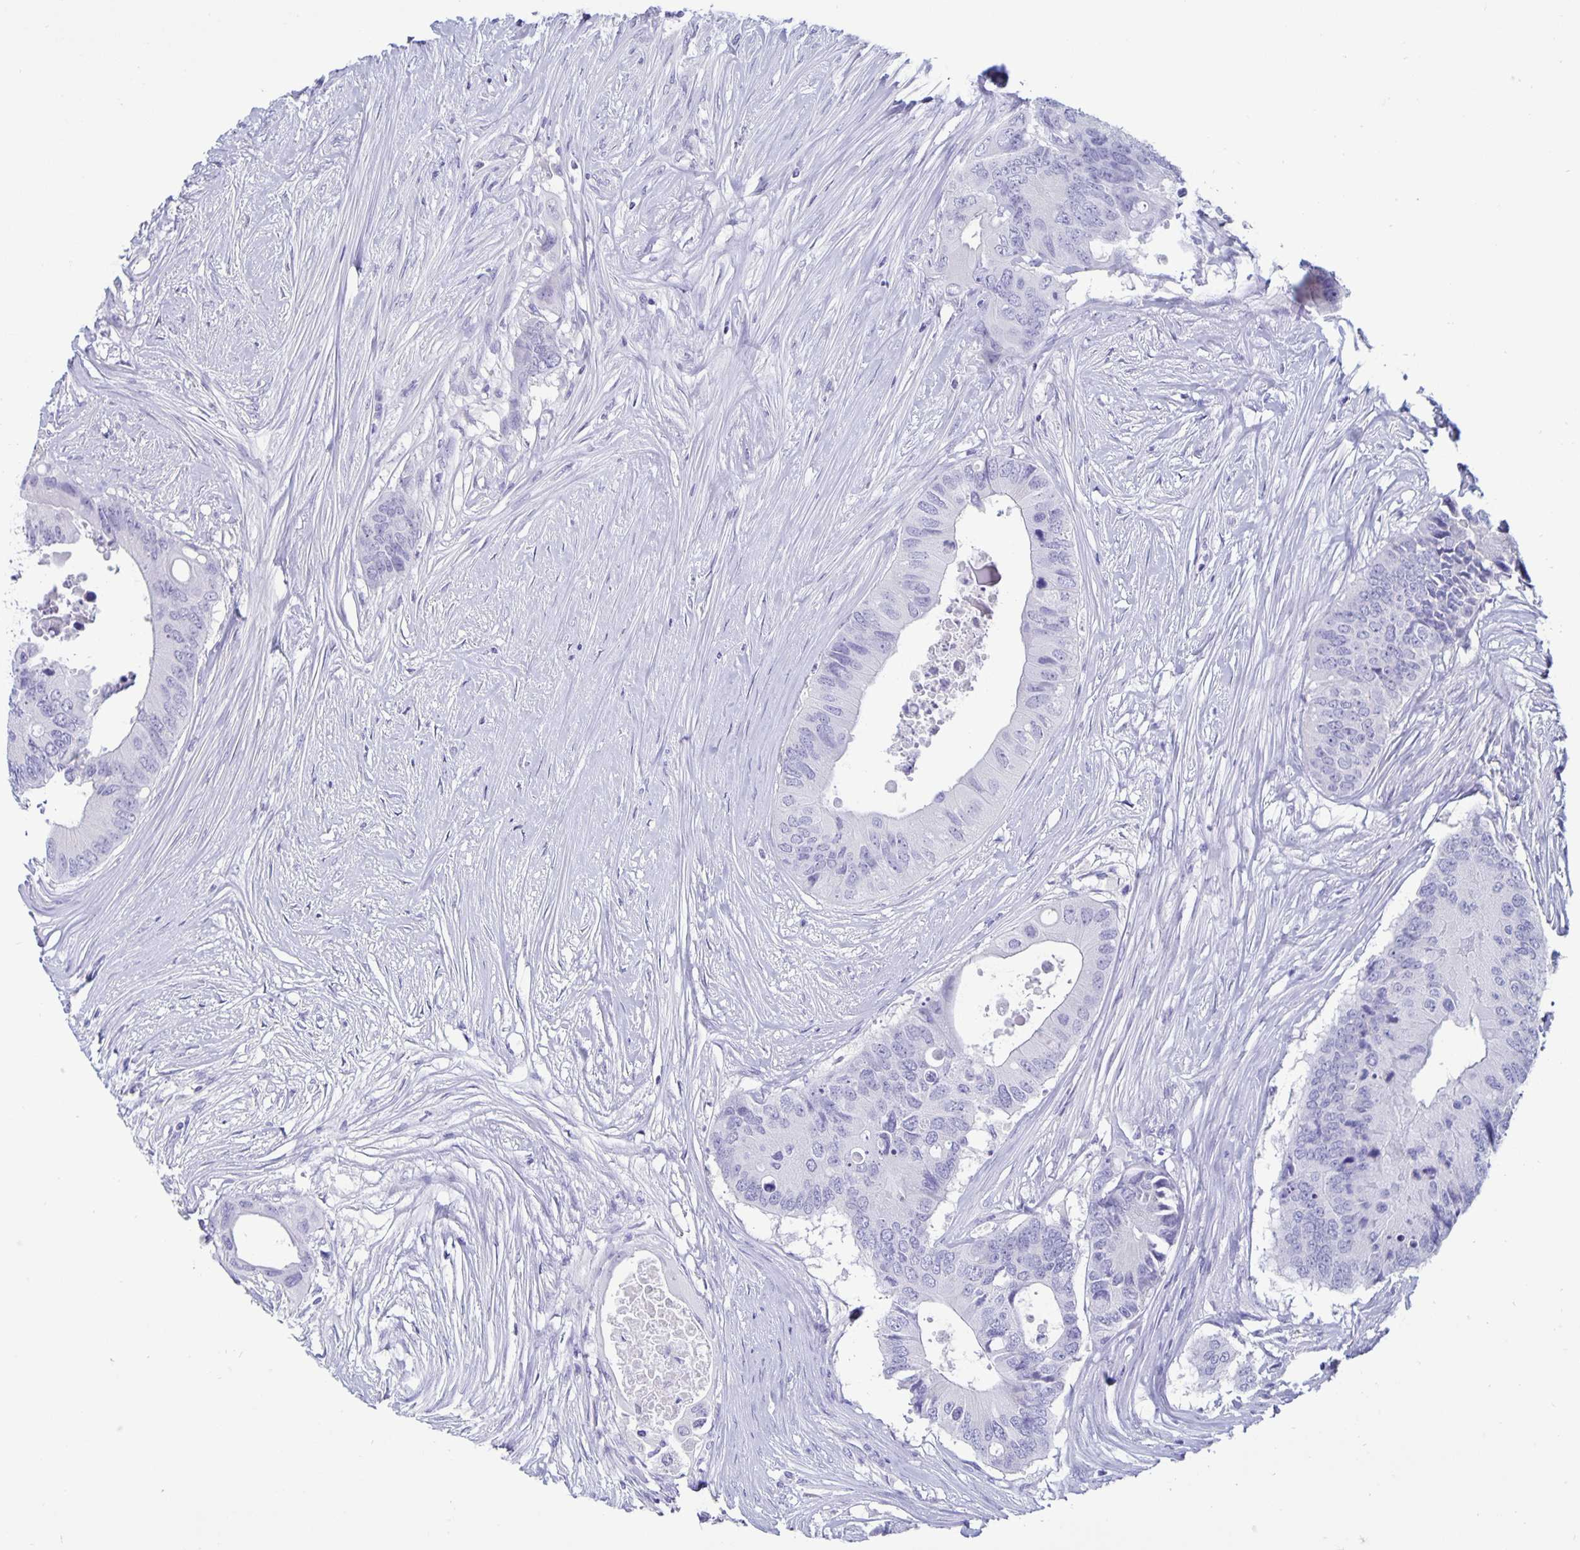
{"staining": {"intensity": "negative", "quantity": "none", "location": "none"}, "tissue": "colorectal cancer", "cell_type": "Tumor cells", "image_type": "cancer", "snomed": [{"axis": "morphology", "description": "Adenocarcinoma, NOS"}, {"axis": "topography", "description": "Colon"}], "caption": "High magnification brightfield microscopy of adenocarcinoma (colorectal) stained with DAB (brown) and counterstained with hematoxylin (blue): tumor cells show no significant positivity.", "gene": "BPIFA3", "patient": {"sex": "male", "age": 71}}